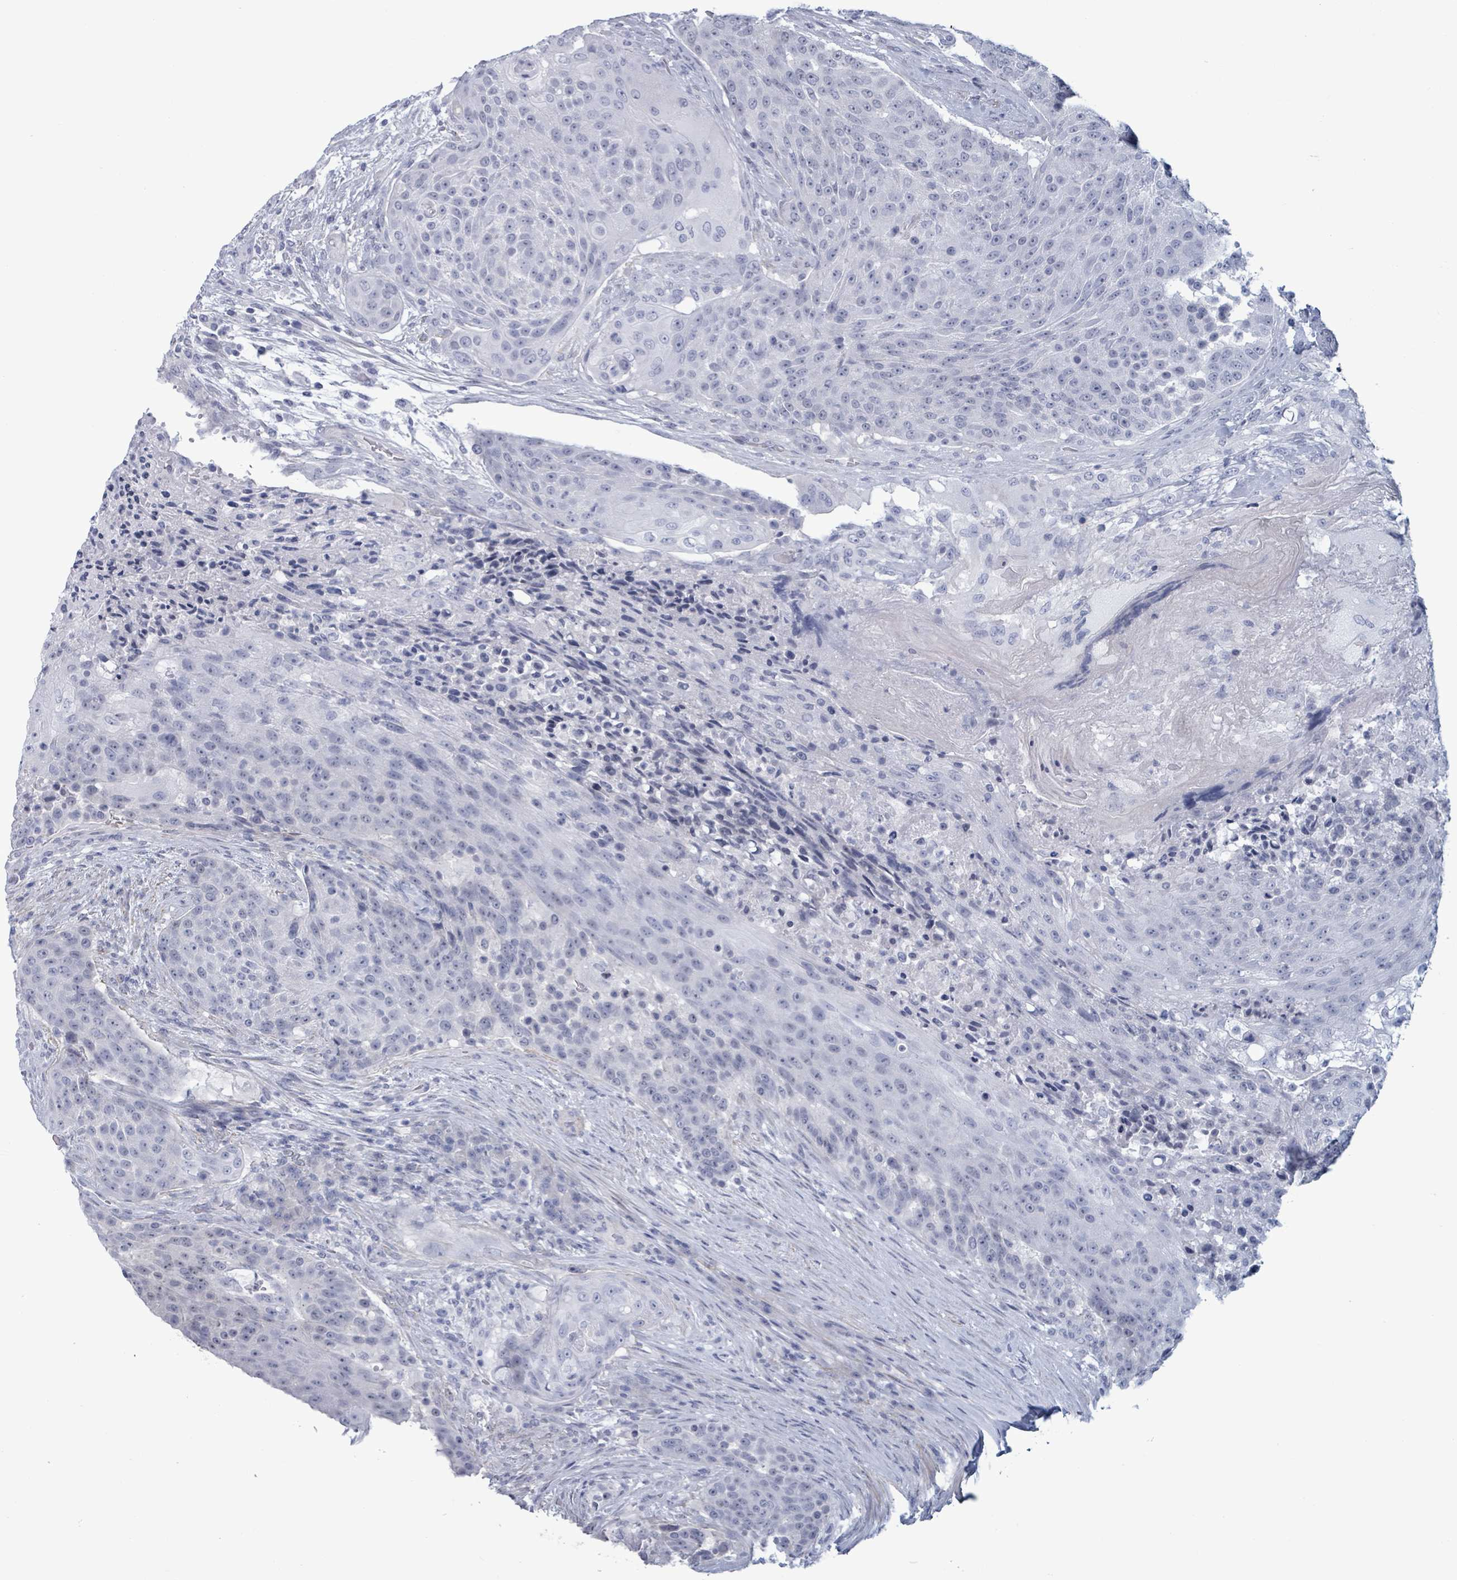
{"staining": {"intensity": "negative", "quantity": "none", "location": "none"}, "tissue": "urothelial cancer", "cell_type": "Tumor cells", "image_type": "cancer", "snomed": [{"axis": "morphology", "description": "Urothelial carcinoma, High grade"}, {"axis": "topography", "description": "Urinary bladder"}], "caption": "This is an immunohistochemistry (IHC) photomicrograph of human urothelial cancer. There is no positivity in tumor cells.", "gene": "ZNF771", "patient": {"sex": "female", "age": 63}}